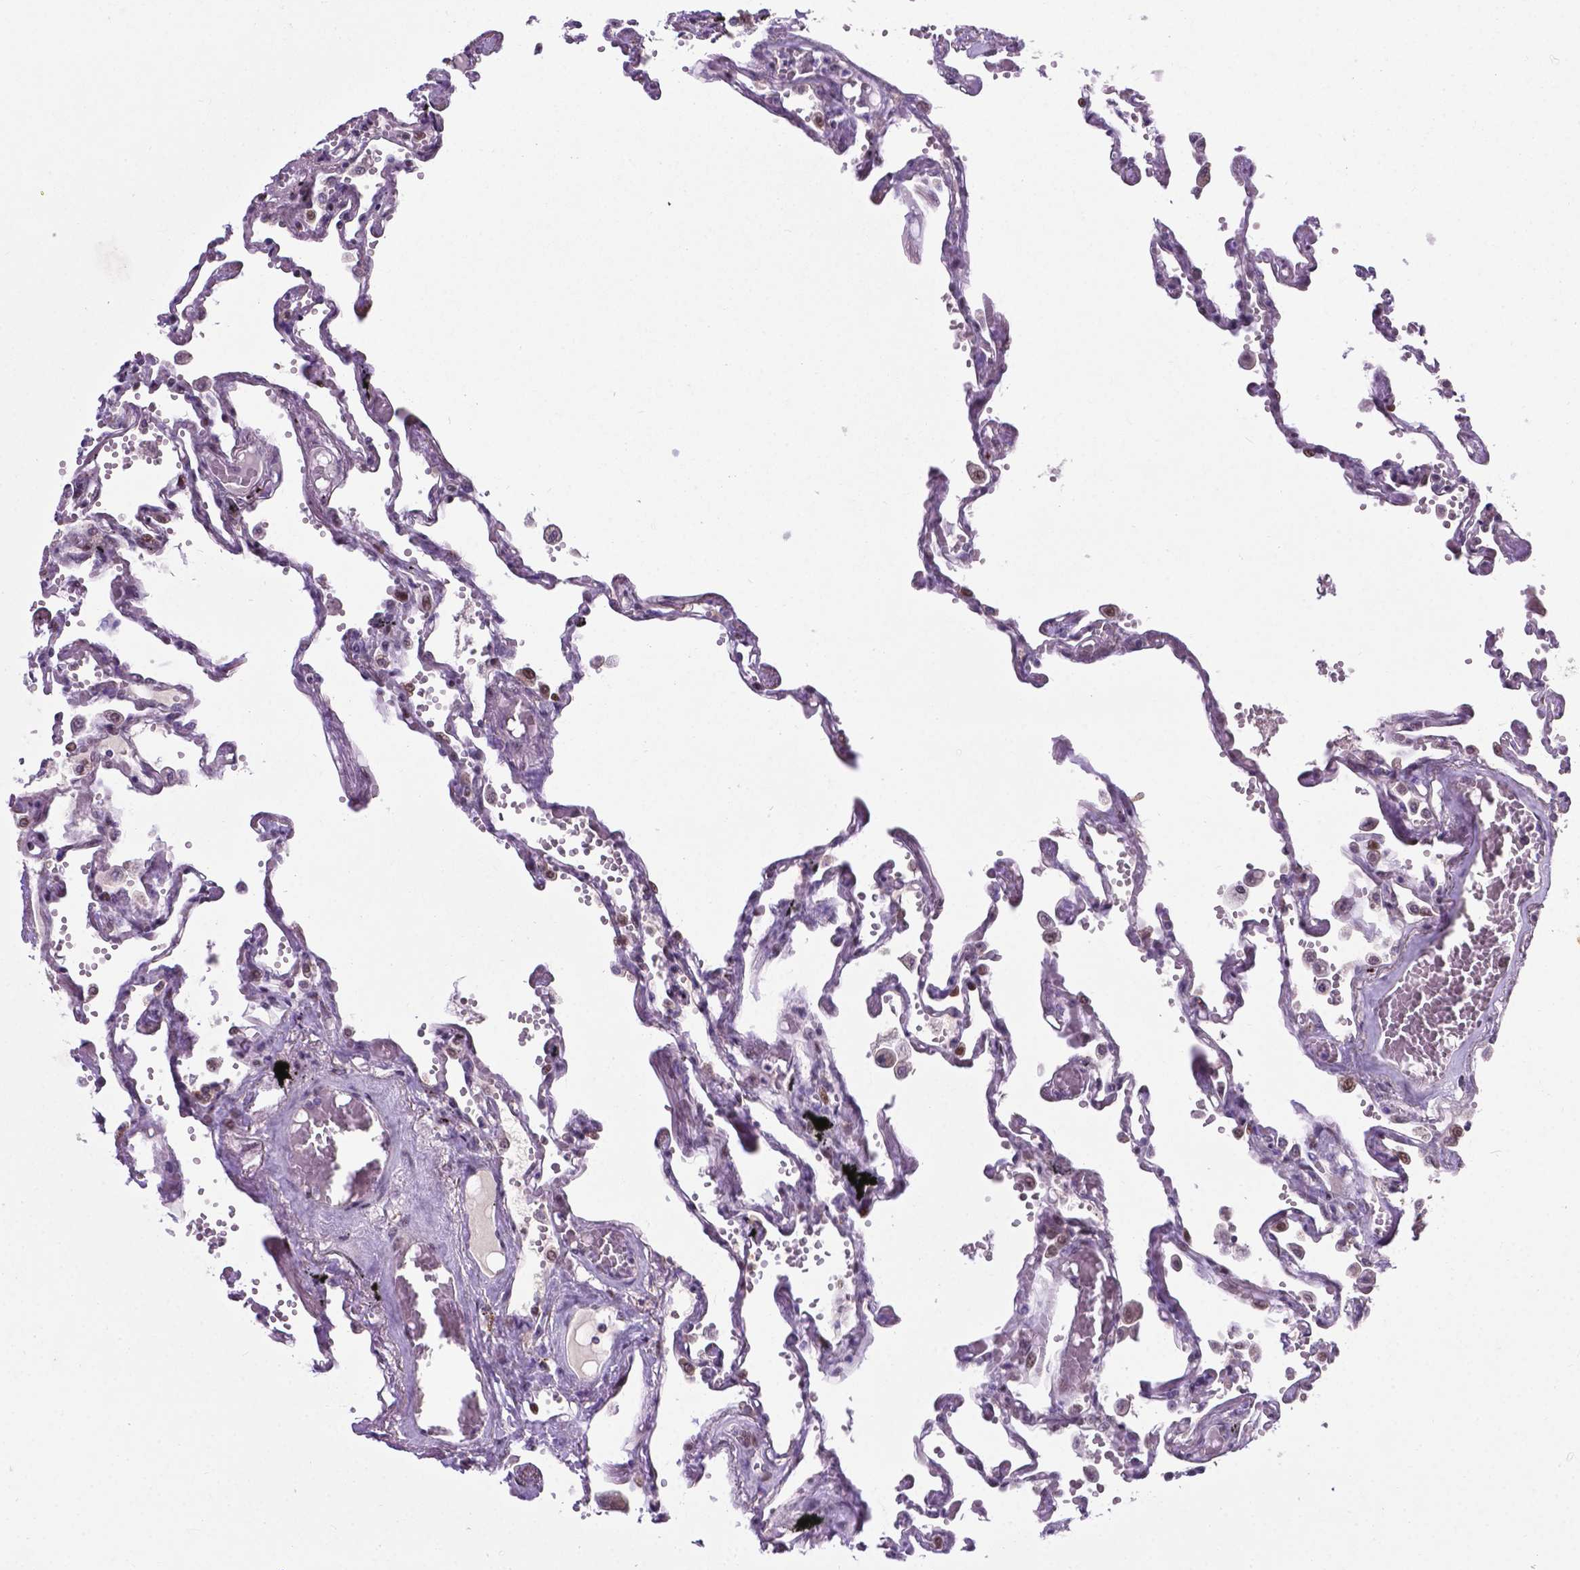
{"staining": {"intensity": "negative", "quantity": "none", "location": "none"}, "tissue": "lung", "cell_type": "Alveolar cells", "image_type": "normal", "snomed": [{"axis": "morphology", "description": "Normal tissue, NOS"}, {"axis": "morphology", "description": "Adenocarcinoma, NOS"}, {"axis": "topography", "description": "Cartilage tissue"}, {"axis": "topography", "description": "Lung"}], "caption": "IHC of unremarkable human lung displays no positivity in alveolar cells.", "gene": "SMAD2", "patient": {"sex": "female", "age": 67}}